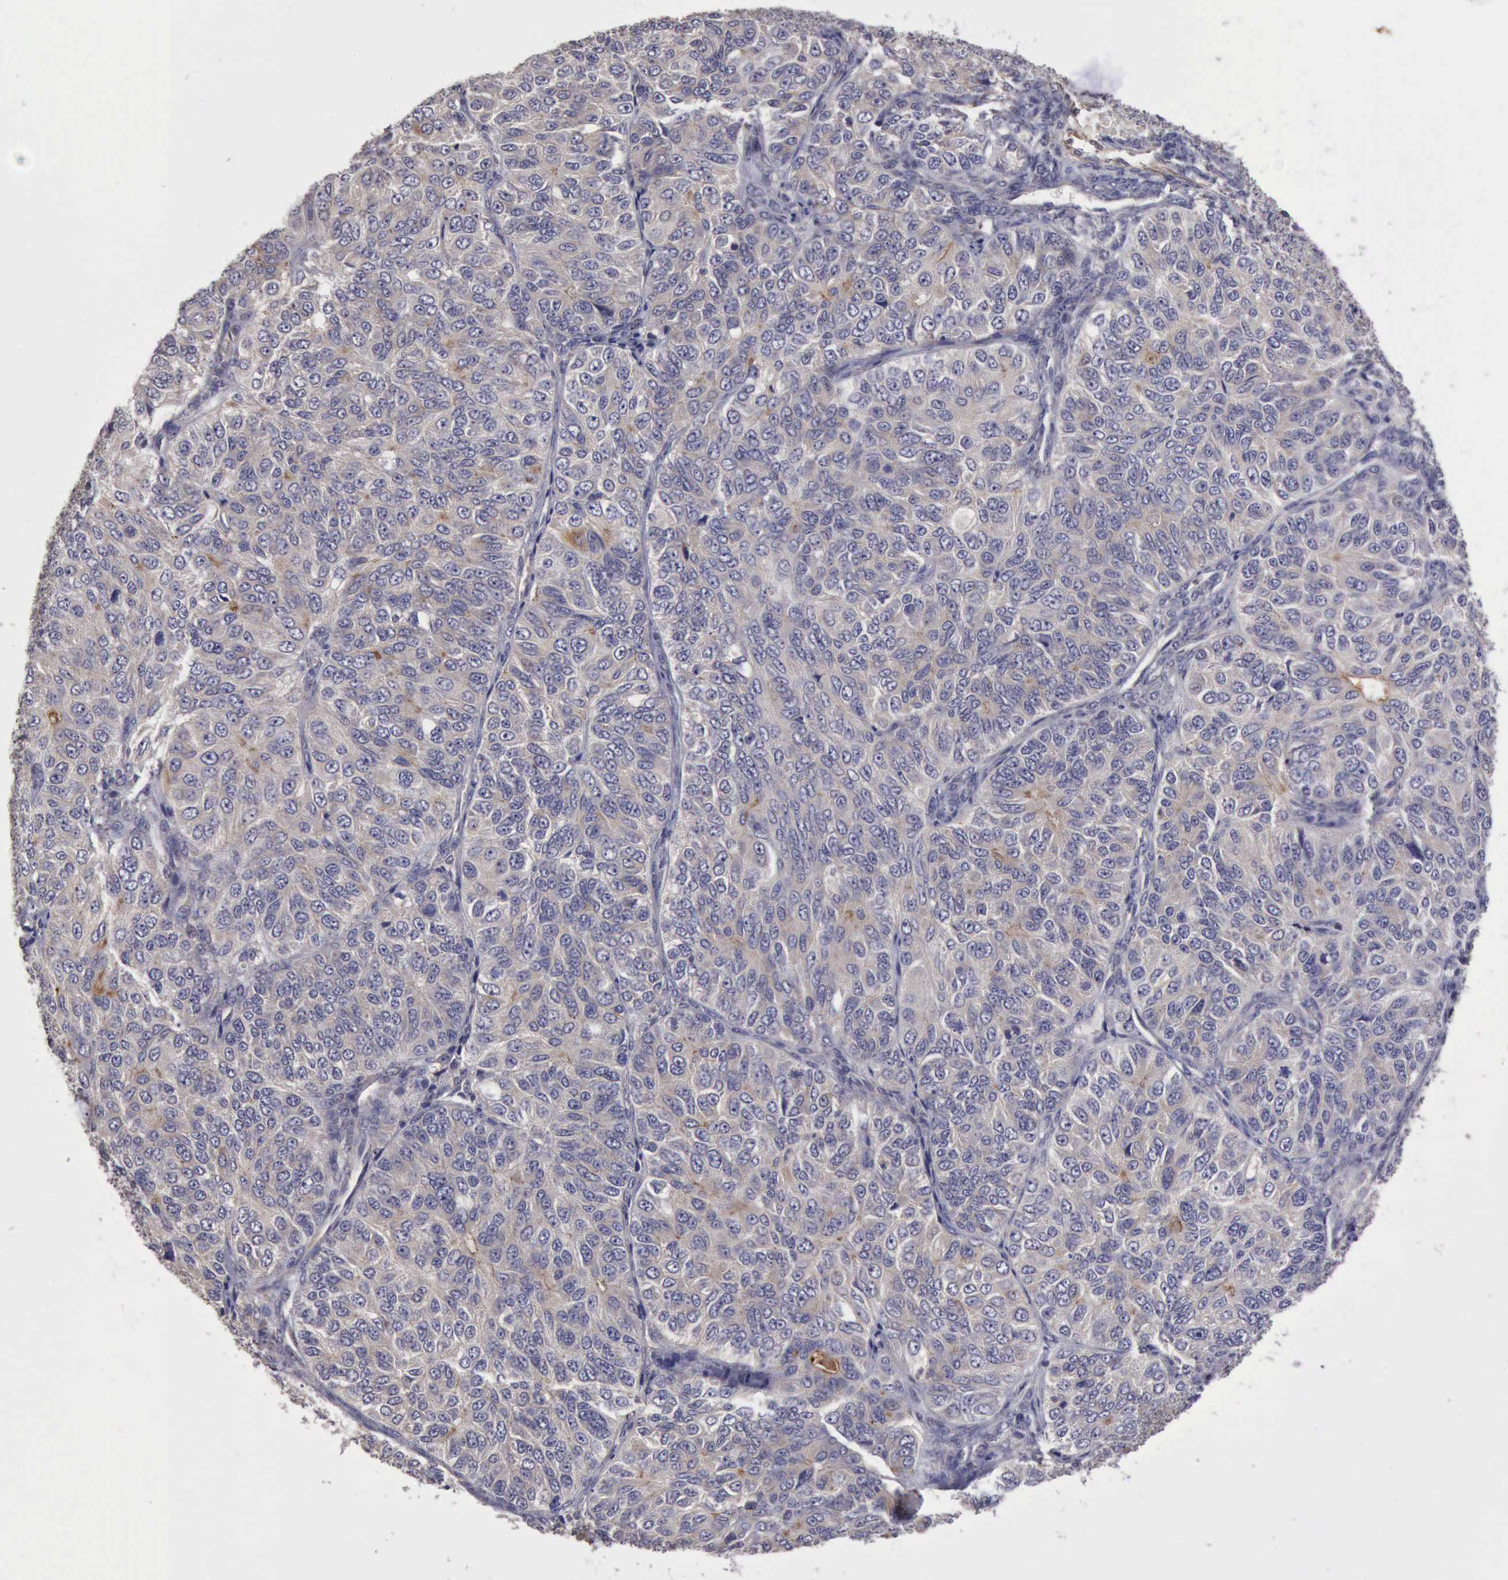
{"staining": {"intensity": "negative", "quantity": "none", "location": "none"}, "tissue": "ovarian cancer", "cell_type": "Tumor cells", "image_type": "cancer", "snomed": [{"axis": "morphology", "description": "Carcinoma, endometroid"}, {"axis": "topography", "description": "Ovary"}], "caption": "There is no significant expression in tumor cells of ovarian cancer (endometroid carcinoma).", "gene": "BMX", "patient": {"sex": "female", "age": 51}}